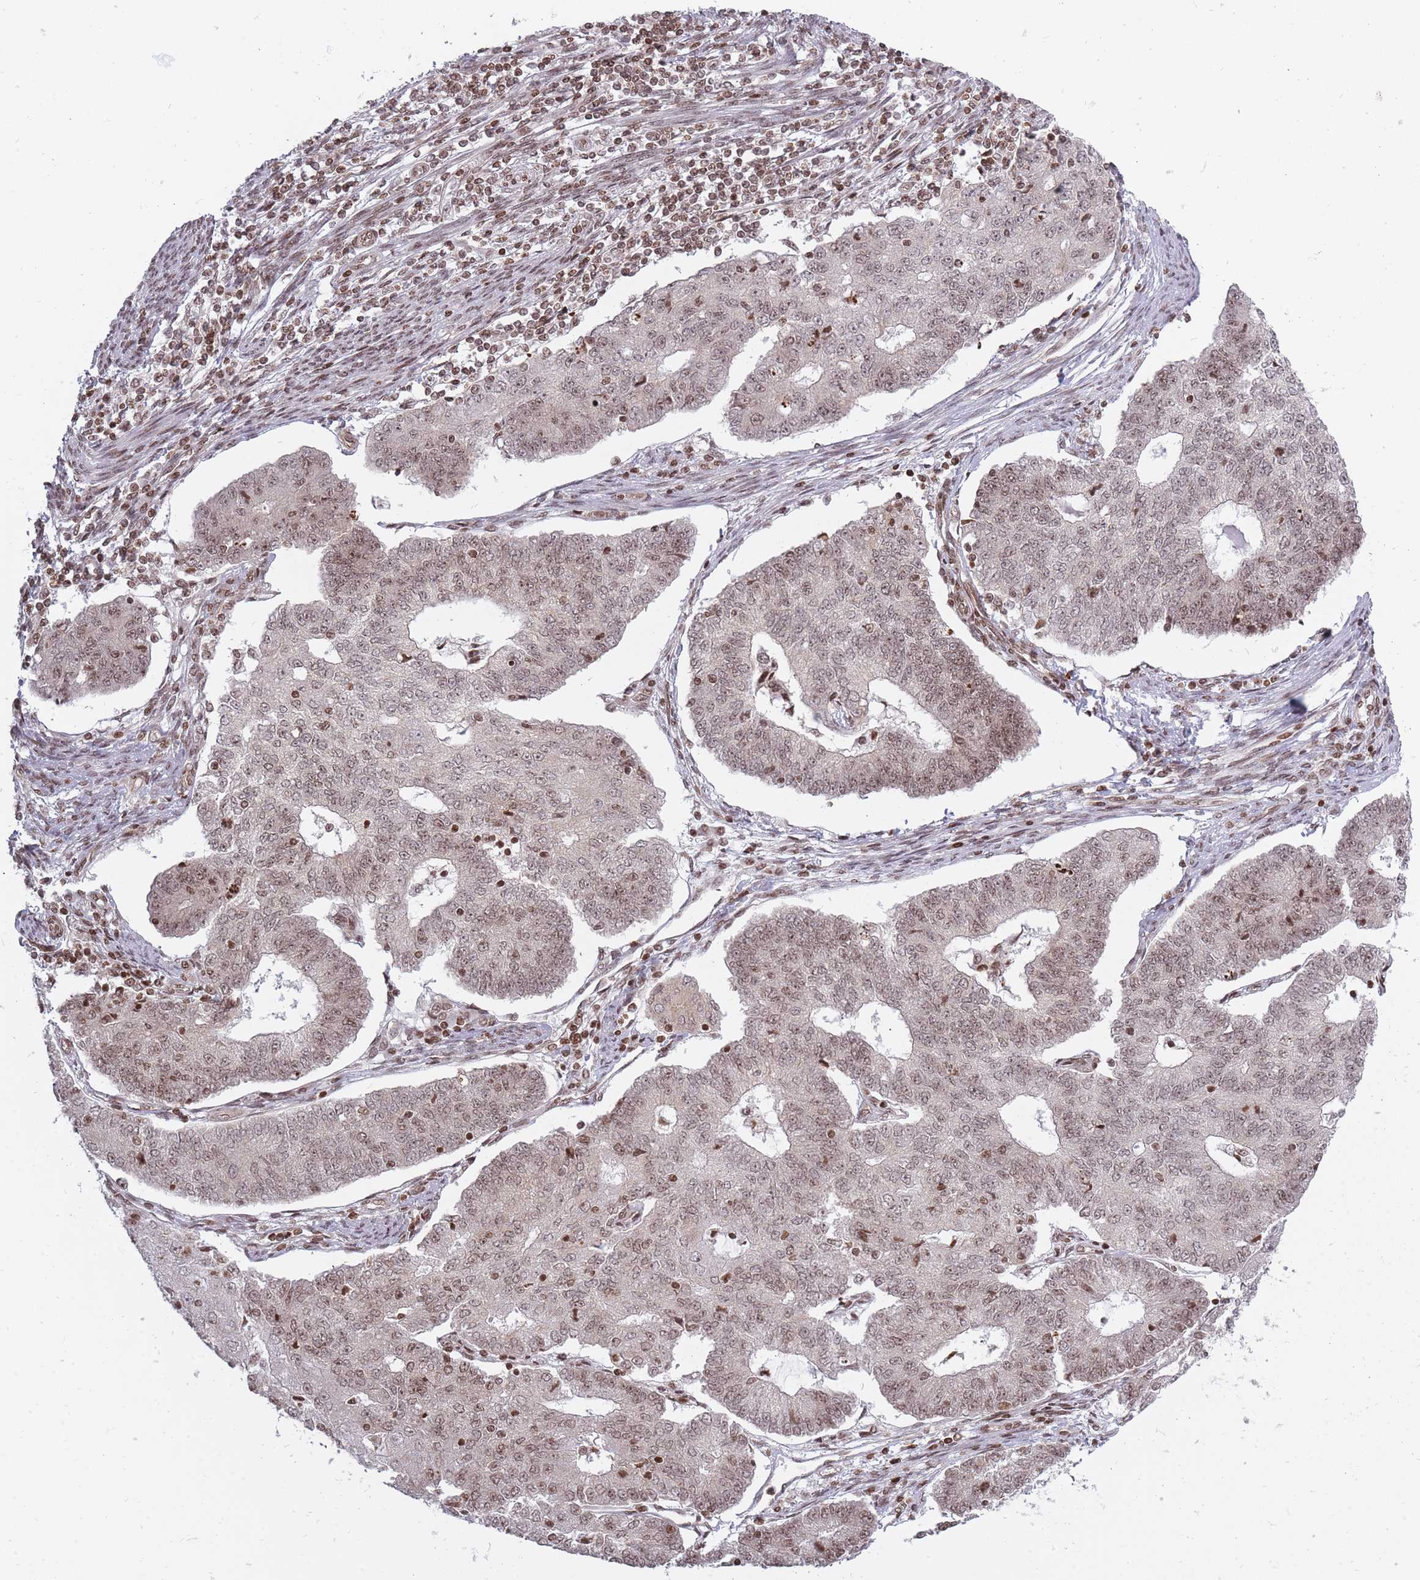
{"staining": {"intensity": "weak", "quantity": "25%-75%", "location": "nuclear"}, "tissue": "endometrial cancer", "cell_type": "Tumor cells", "image_type": "cancer", "snomed": [{"axis": "morphology", "description": "Adenocarcinoma, NOS"}, {"axis": "topography", "description": "Endometrium"}], "caption": "High-magnification brightfield microscopy of adenocarcinoma (endometrial) stained with DAB (brown) and counterstained with hematoxylin (blue). tumor cells exhibit weak nuclear staining is identified in approximately25%-75% of cells.", "gene": "TMC6", "patient": {"sex": "female", "age": 56}}